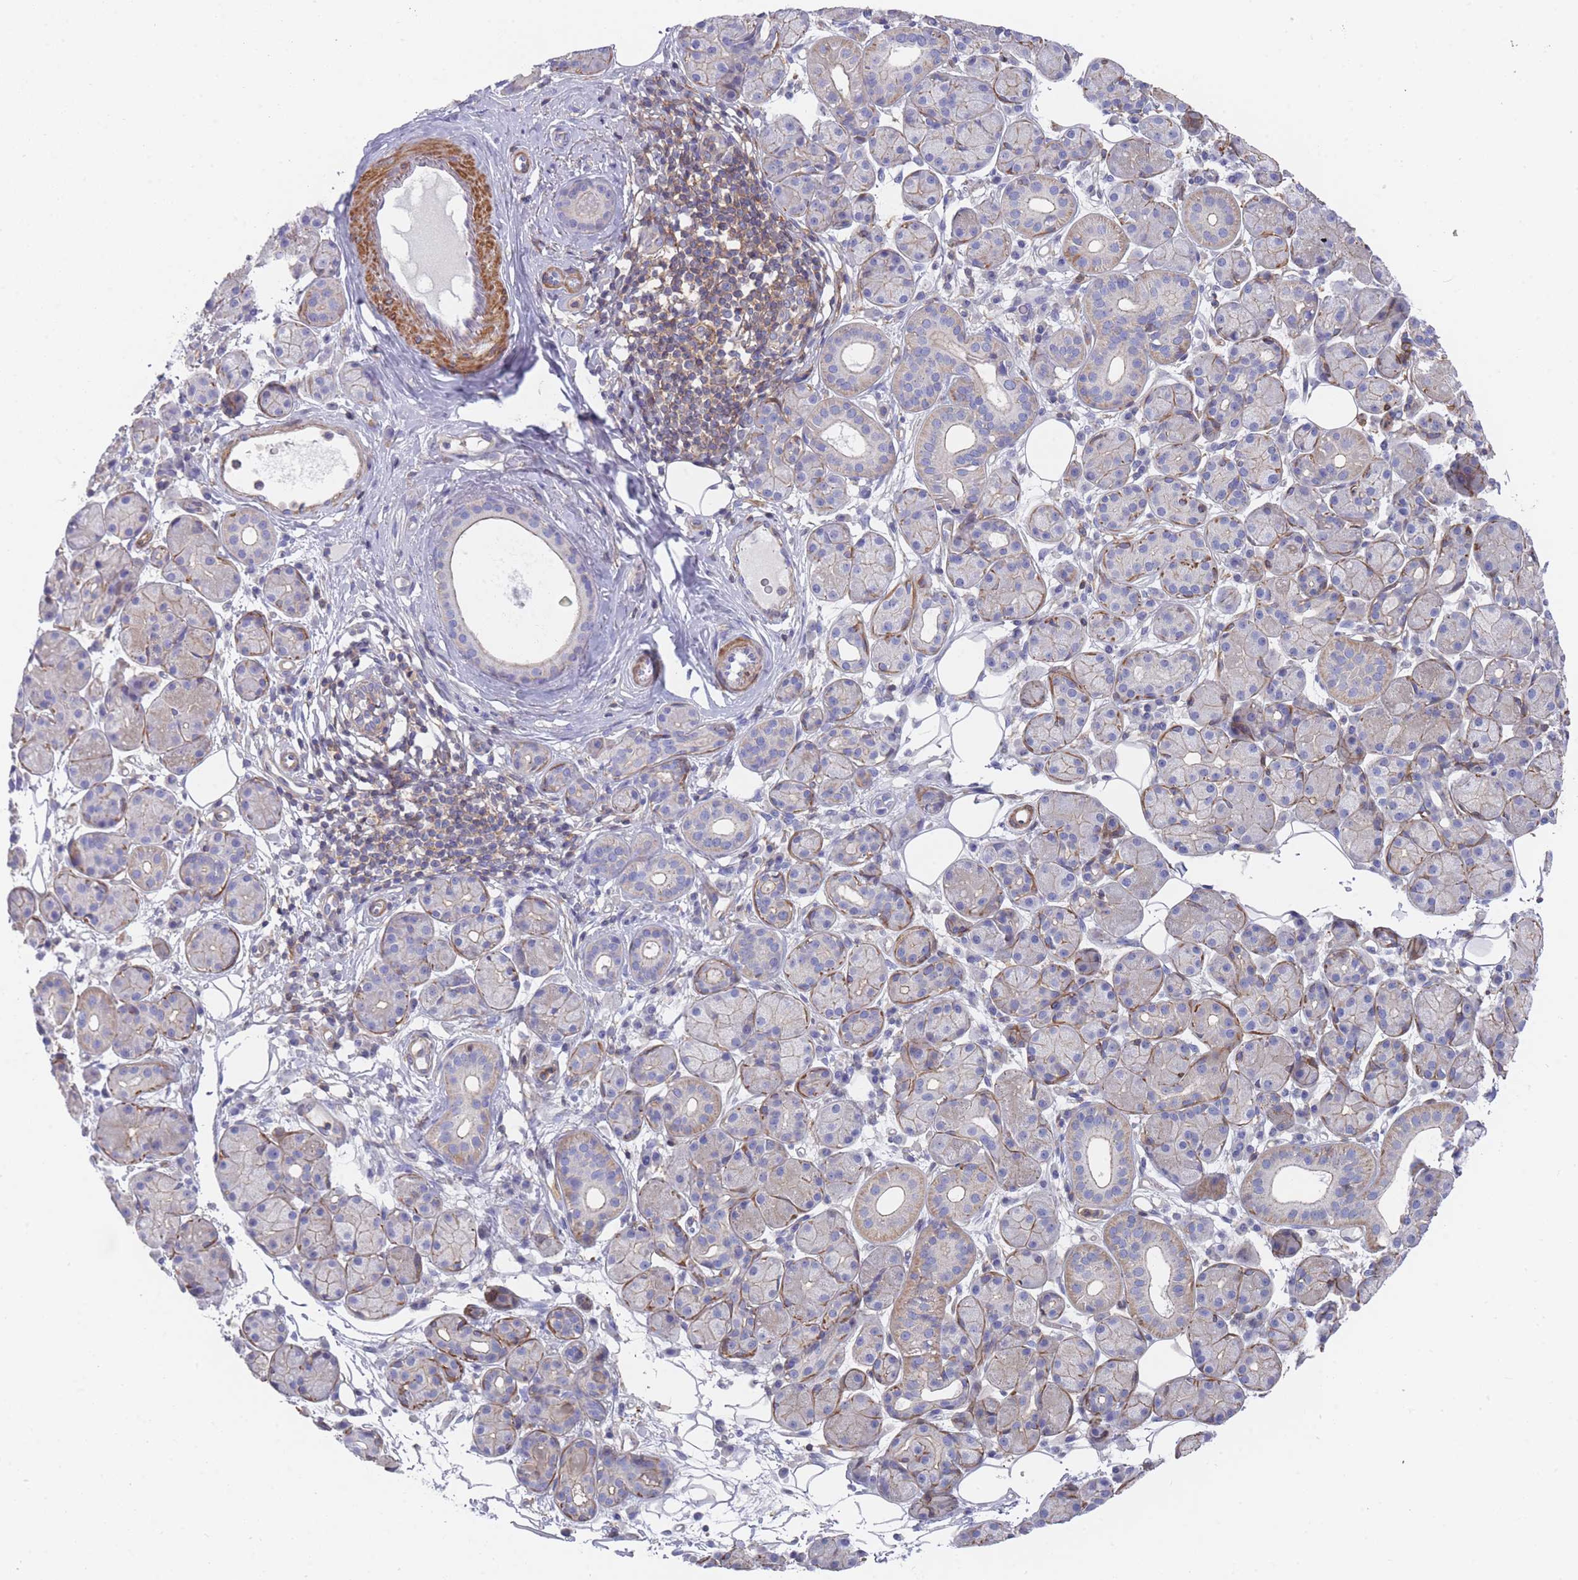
{"staining": {"intensity": "negative", "quantity": "none", "location": "none"}, "tissue": "salivary gland", "cell_type": "Glandular cells", "image_type": "normal", "snomed": [{"axis": "morphology", "description": "Squamous cell carcinoma, NOS"}, {"axis": "topography", "description": "Skin"}, {"axis": "topography", "description": "Head-Neck"}], "caption": "Glandular cells are negative for protein expression in benign human salivary gland. Nuclei are stained in blue.", "gene": "SCCPDH", "patient": {"sex": "male", "age": 80}}